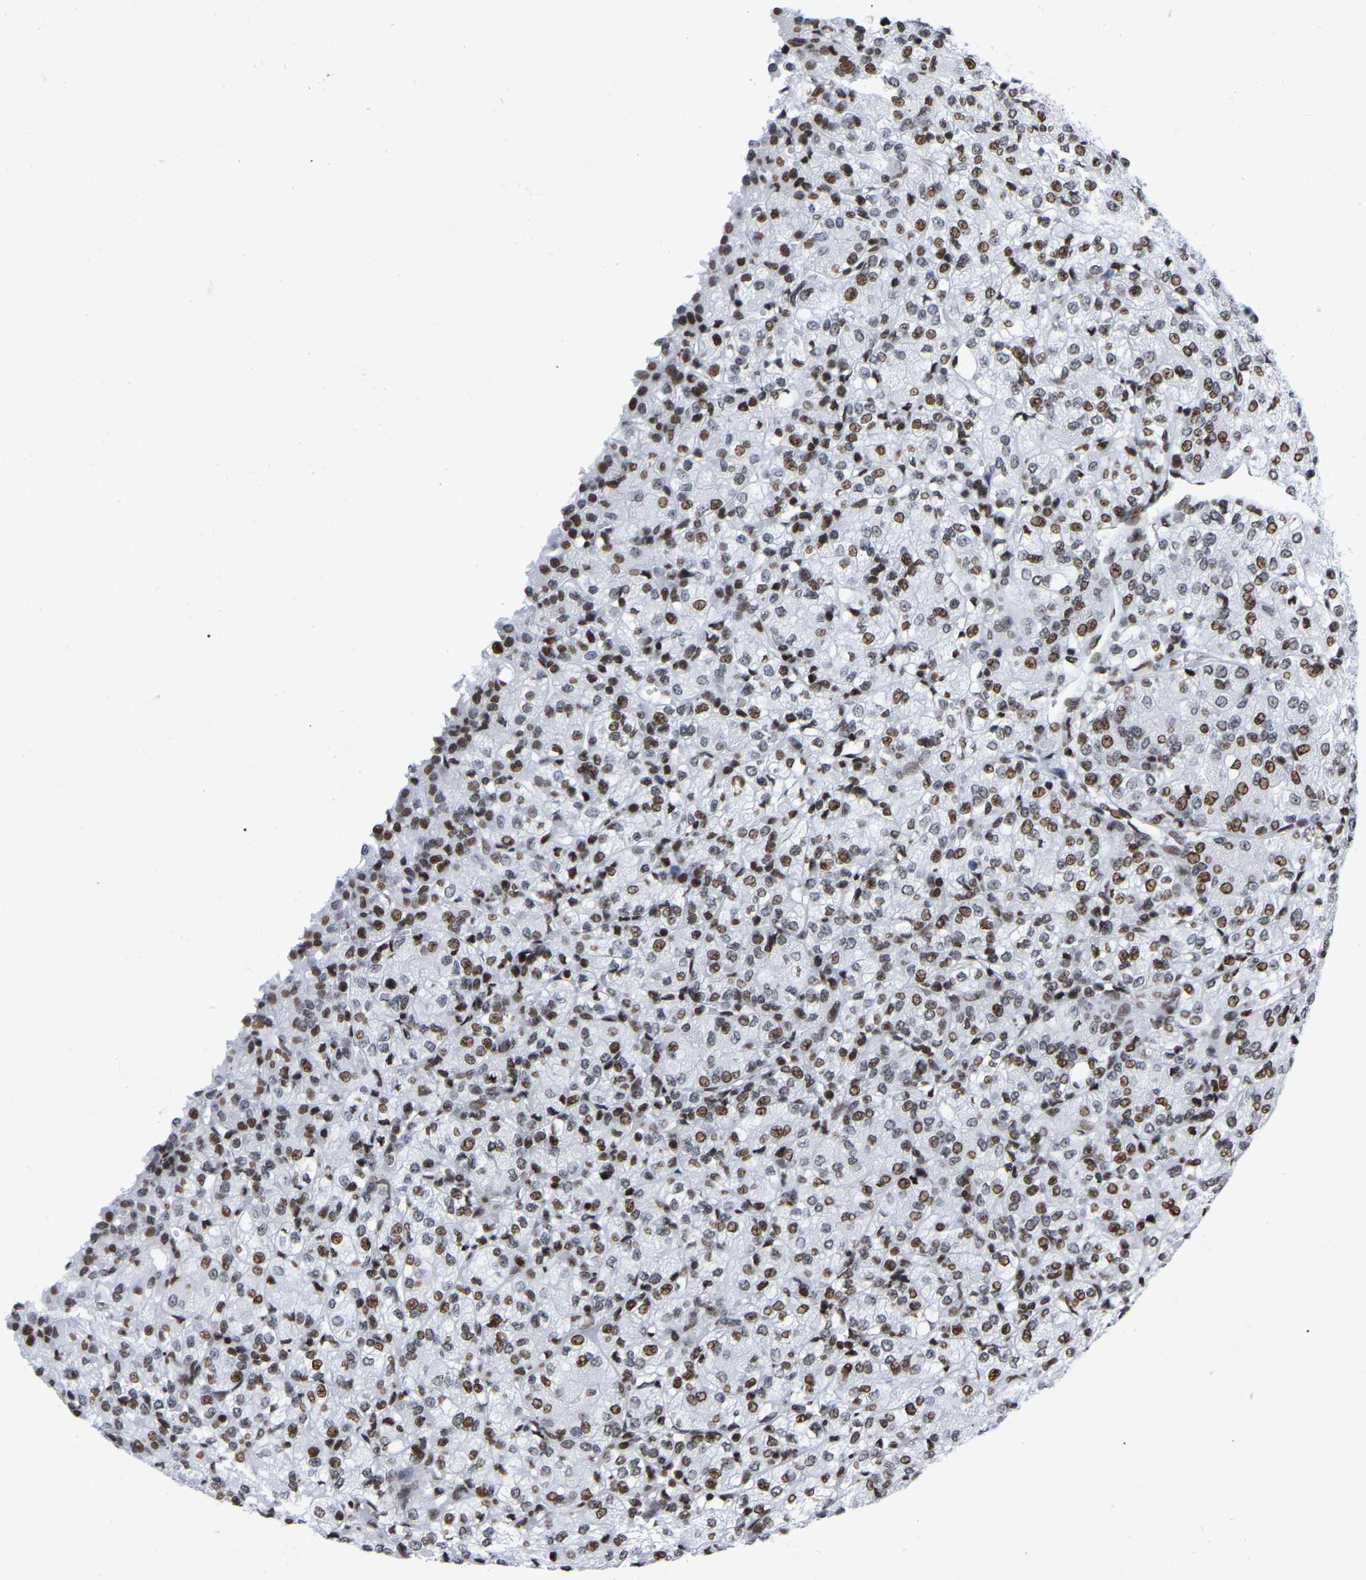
{"staining": {"intensity": "moderate", "quantity": "25%-75%", "location": "nuclear"}, "tissue": "renal cancer", "cell_type": "Tumor cells", "image_type": "cancer", "snomed": [{"axis": "morphology", "description": "Adenocarcinoma, NOS"}, {"axis": "topography", "description": "Kidney"}], "caption": "This is a photomicrograph of IHC staining of renal cancer, which shows moderate positivity in the nuclear of tumor cells.", "gene": "PRCC", "patient": {"sex": "male", "age": 77}}